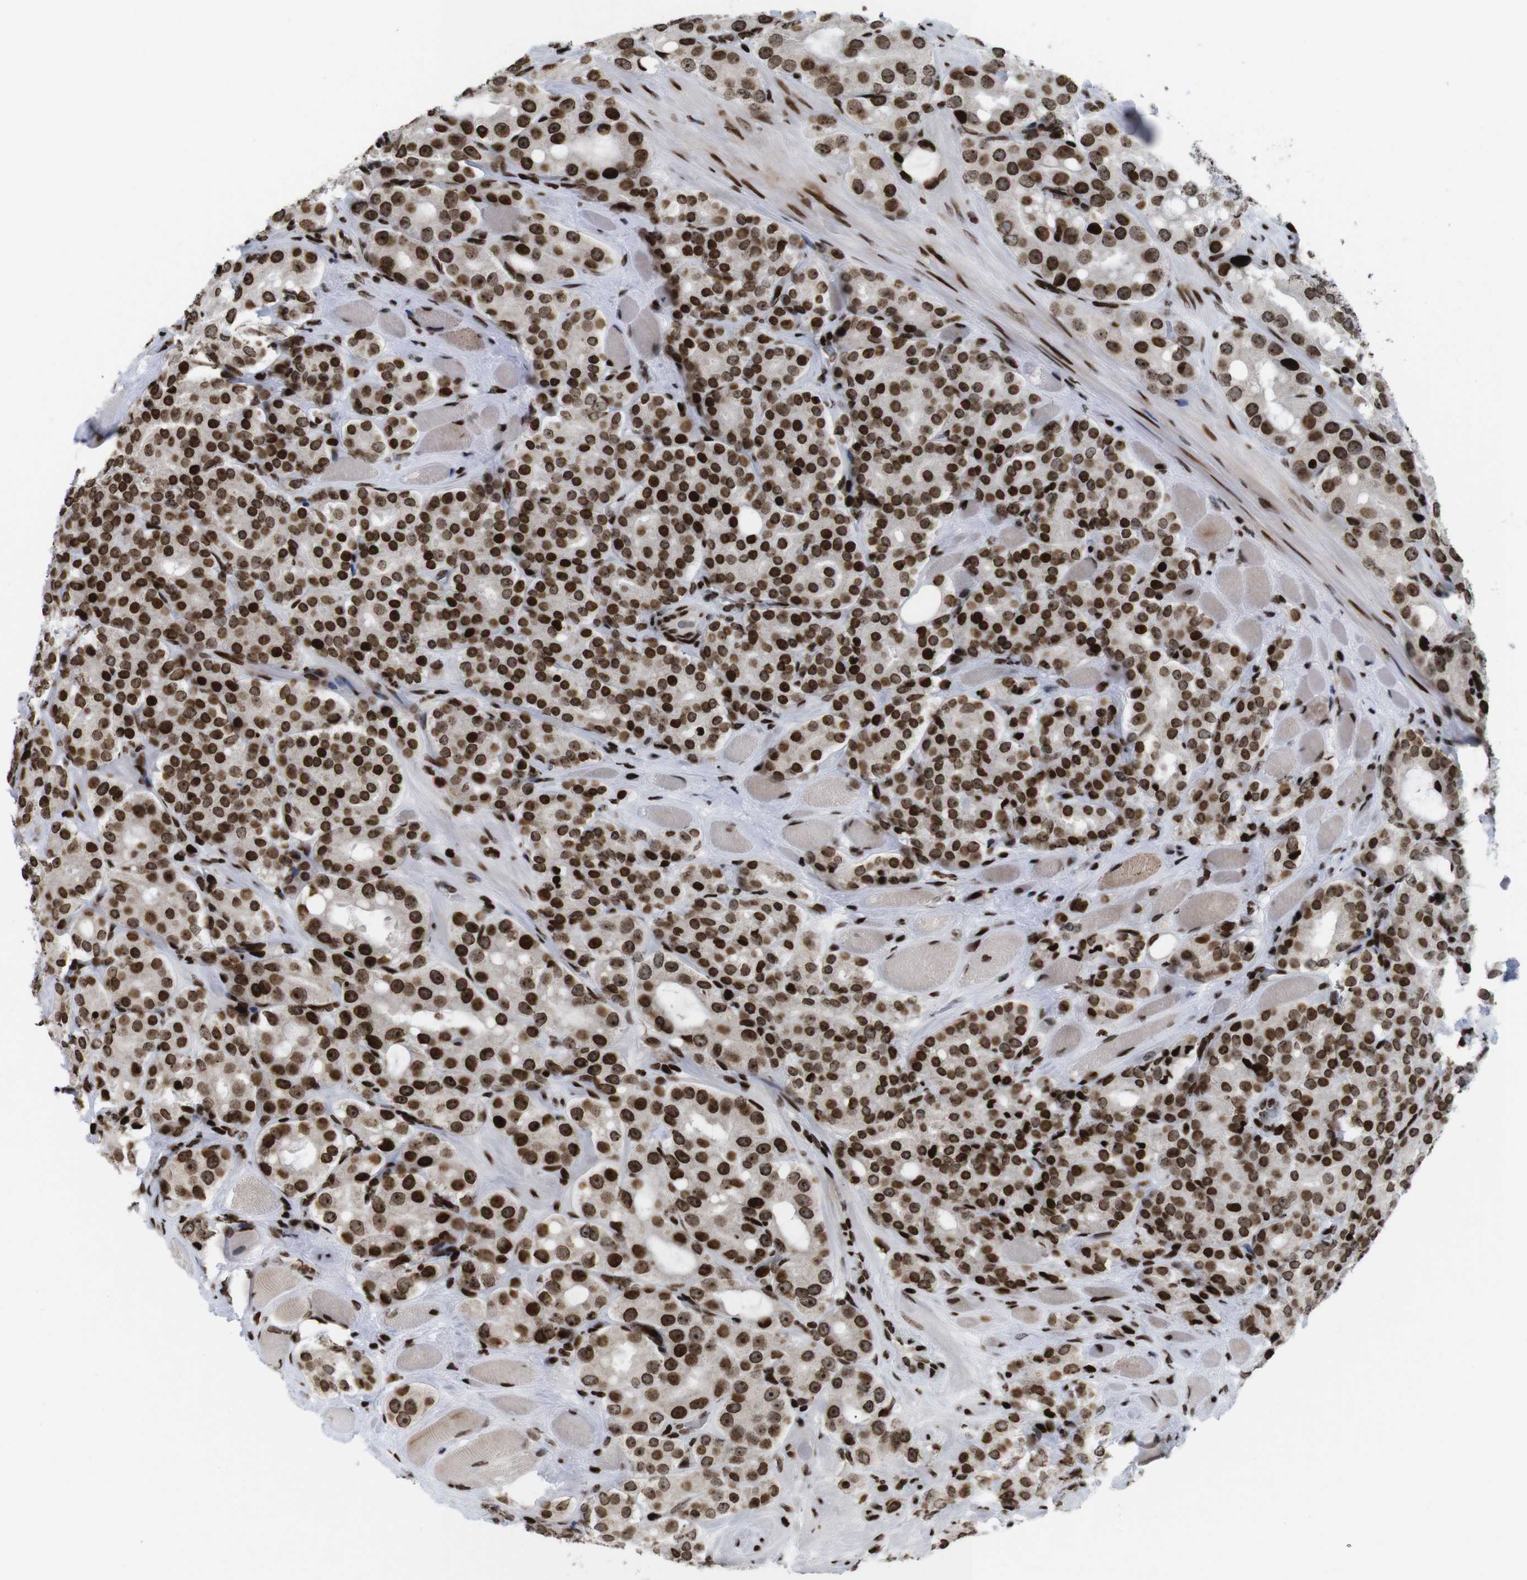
{"staining": {"intensity": "strong", "quantity": ">75%", "location": "nuclear"}, "tissue": "prostate cancer", "cell_type": "Tumor cells", "image_type": "cancer", "snomed": [{"axis": "morphology", "description": "Adenocarcinoma, High grade"}, {"axis": "topography", "description": "Prostate"}], "caption": "Prostate cancer was stained to show a protein in brown. There is high levels of strong nuclear expression in about >75% of tumor cells.", "gene": "H1-4", "patient": {"sex": "male", "age": 65}}